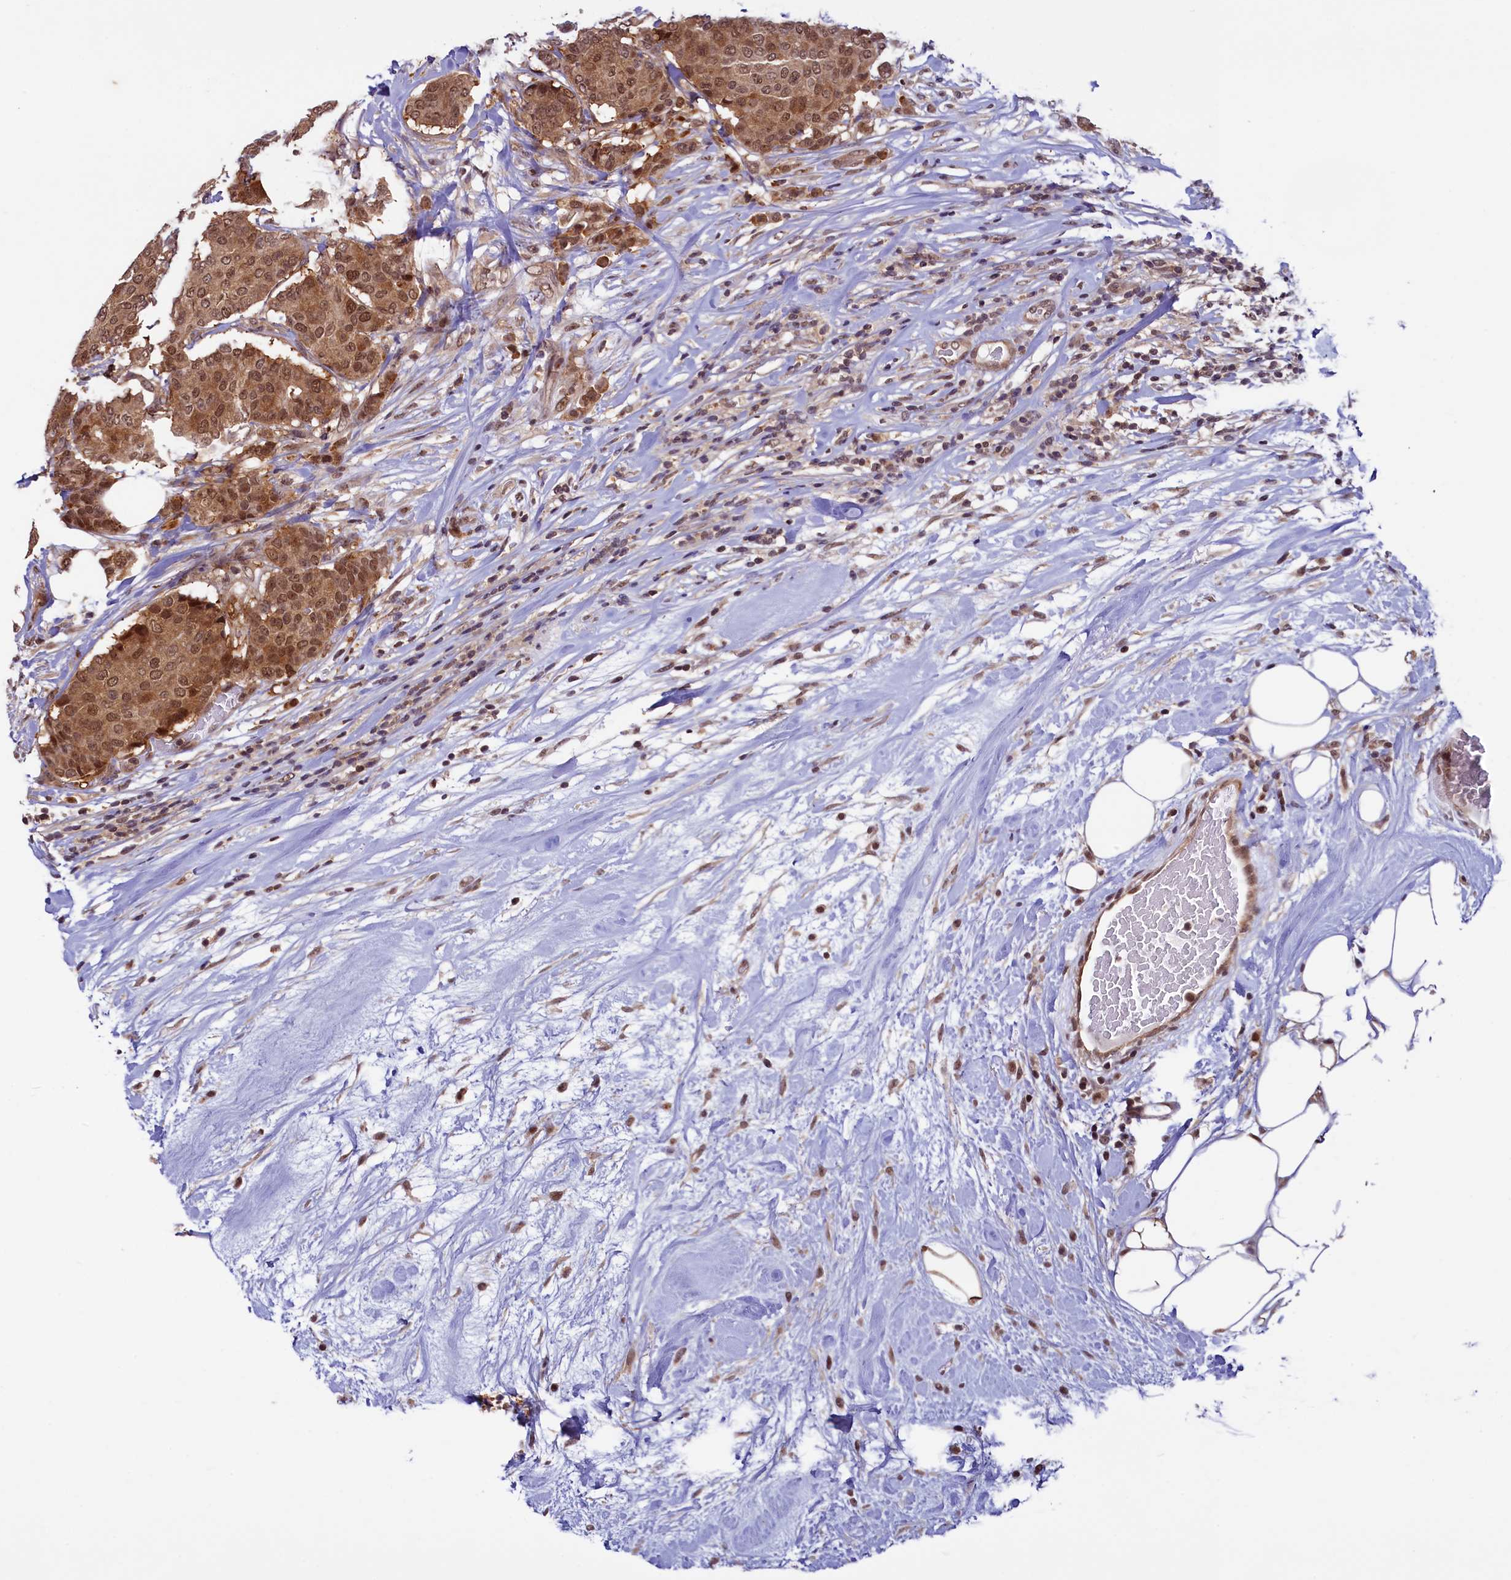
{"staining": {"intensity": "moderate", "quantity": ">75%", "location": "cytoplasmic/membranous,nuclear"}, "tissue": "breast cancer", "cell_type": "Tumor cells", "image_type": "cancer", "snomed": [{"axis": "morphology", "description": "Duct carcinoma"}, {"axis": "topography", "description": "Breast"}], "caption": "This image reveals immunohistochemistry (IHC) staining of breast cancer (invasive ductal carcinoma), with medium moderate cytoplasmic/membranous and nuclear staining in approximately >75% of tumor cells.", "gene": "SLC7A6OS", "patient": {"sex": "female", "age": 75}}